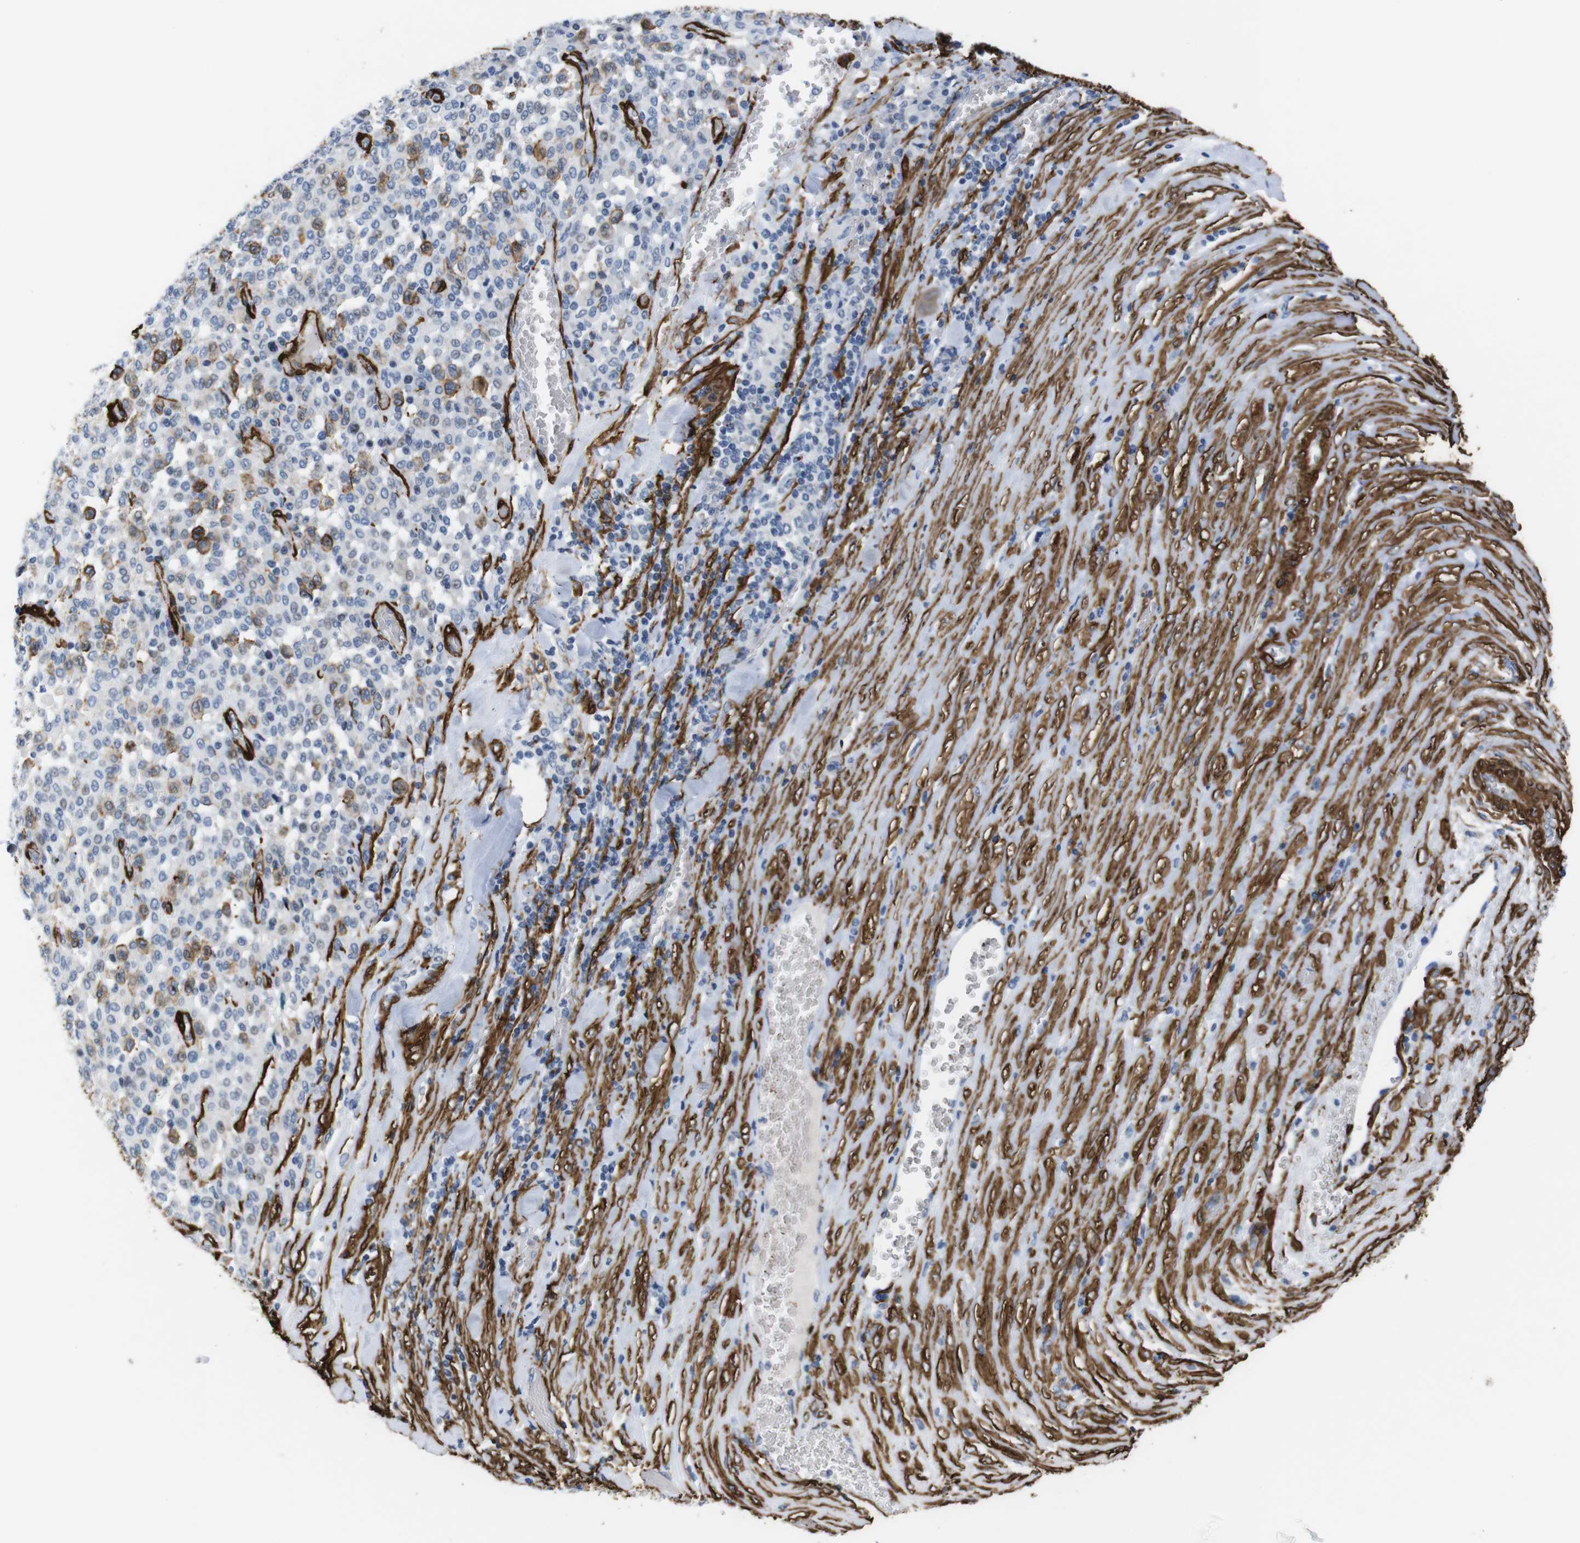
{"staining": {"intensity": "negative", "quantity": "none", "location": "none"}, "tissue": "melanoma", "cell_type": "Tumor cells", "image_type": "cancer", "snomed": [{"axis": "morphology", "description": "Malignant melanoma, Metastatic site"}, {"axis": "topography", "description": "Pancreas"}], "caption": "A micrograph of human melanoma is negative for staining in tumor cells.", "gene": "ACTA2", "patient": {"sex": "female", "age": 30}}